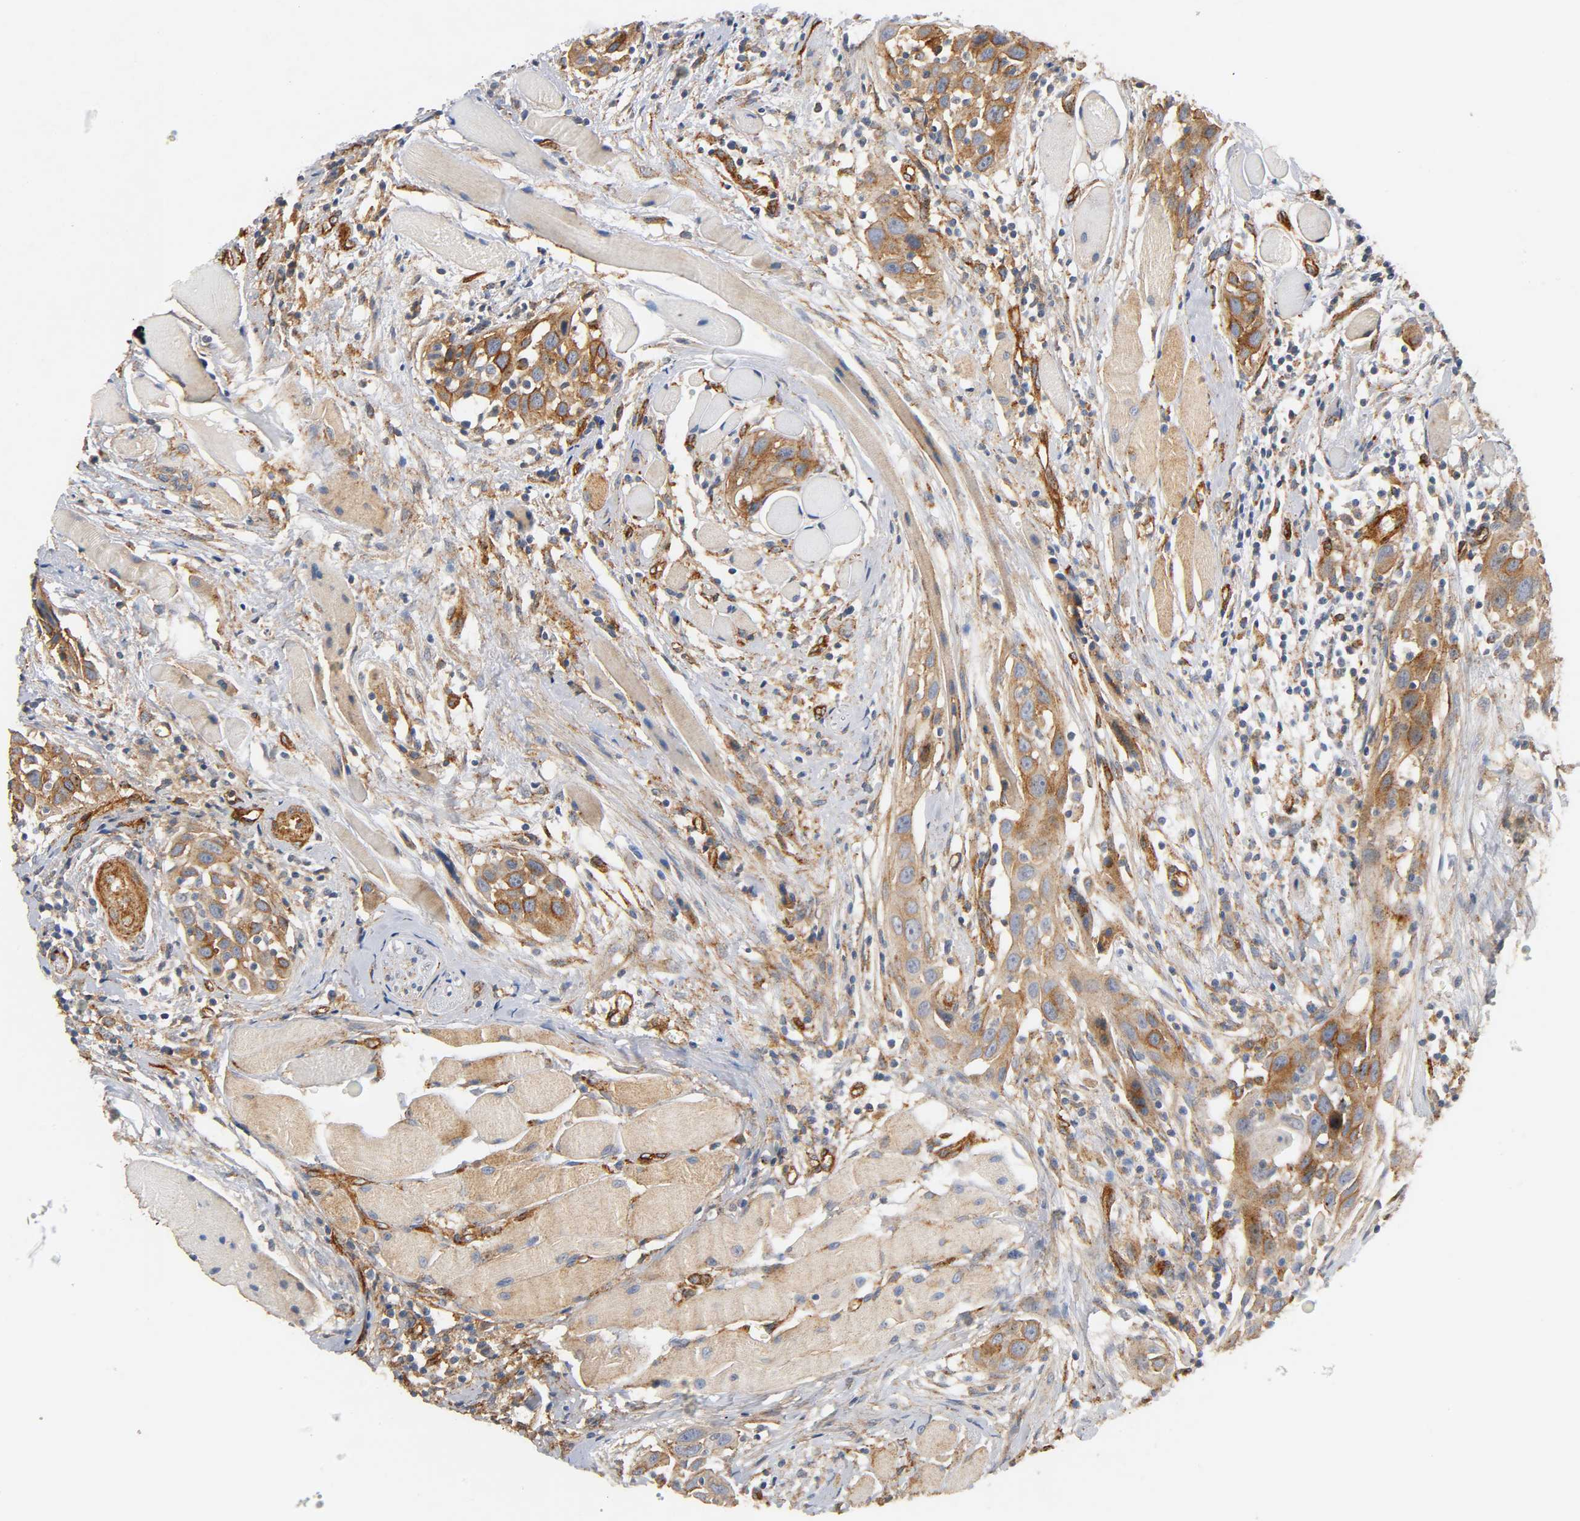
{"staining": {"intensity": "weak", "quantity": ">75%", "location": "cytoplasmic/membranous"}, "tissue": "head and neck cancer", "cell_type": "Tumor cells", "image_type": "cancer", "snomed": [{"axis": "morphology", "description": "Squamous cell carcinoma, NOS"}, {"axis": "topography", "description": "Oral tissue"}, {"axis": "topography", "description": "Head-Neck"}], "caption": "Immunohistochemistry (IHC) staining of head and neck cancer (squamous cell carcinoma), which demonstrates low levels of weak cytoplasmic/membranous staining in approximately >75% of tumor cells indicating weak cytoplasmic/membranous protein positivity. The staining was performed using DAB (3,3'-diaminobenzidine) (brown) for protein detection and nuclei were counterstained in hematoxylin (blue).", "gene": "IFITM3", "patient": {"sex": "female", "age": 50}}